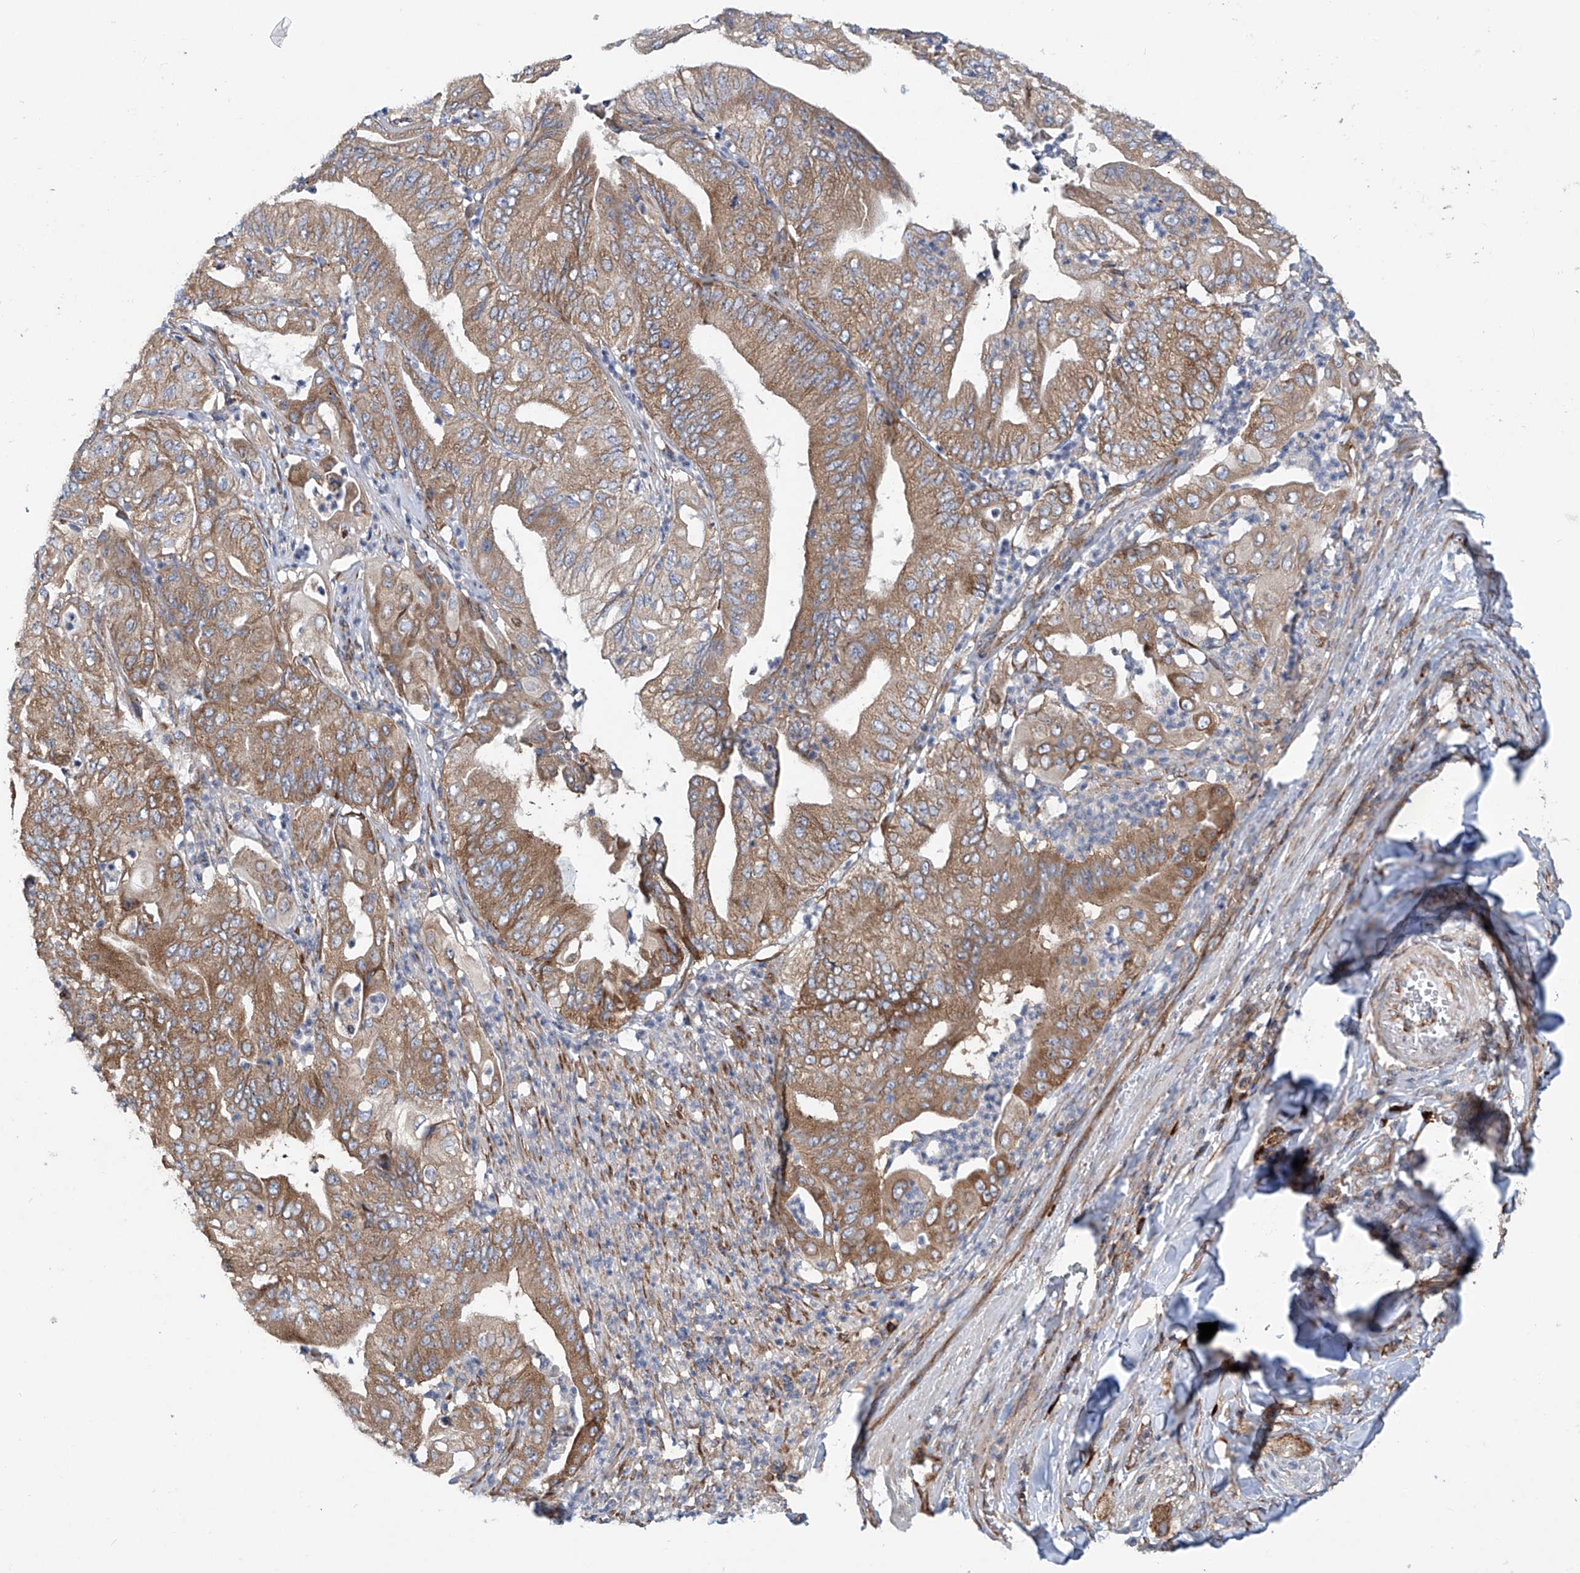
{"staining": {"intensity": "moderate", "quantity": ">75%", "location": "cytoplasmic/membranous"}, "tissue": "pancreatic cancer", "cell_type": "Tumor cells", "image_type": "cancer", "snomed": [{"axis": "morphology", "description": "Adenocarcinoma, NOS"}, {"axis": "topography", "description": "Pancreas"}], "caption": "This is an image of immunohistochemistry staining of pancreatic cancer (adenocarcinoma), which shows moderate expression in the cytoplasmic/membranous of tumor cells.", "gene": "SENP2", "patient": {"sex": "female", "age": 77}}